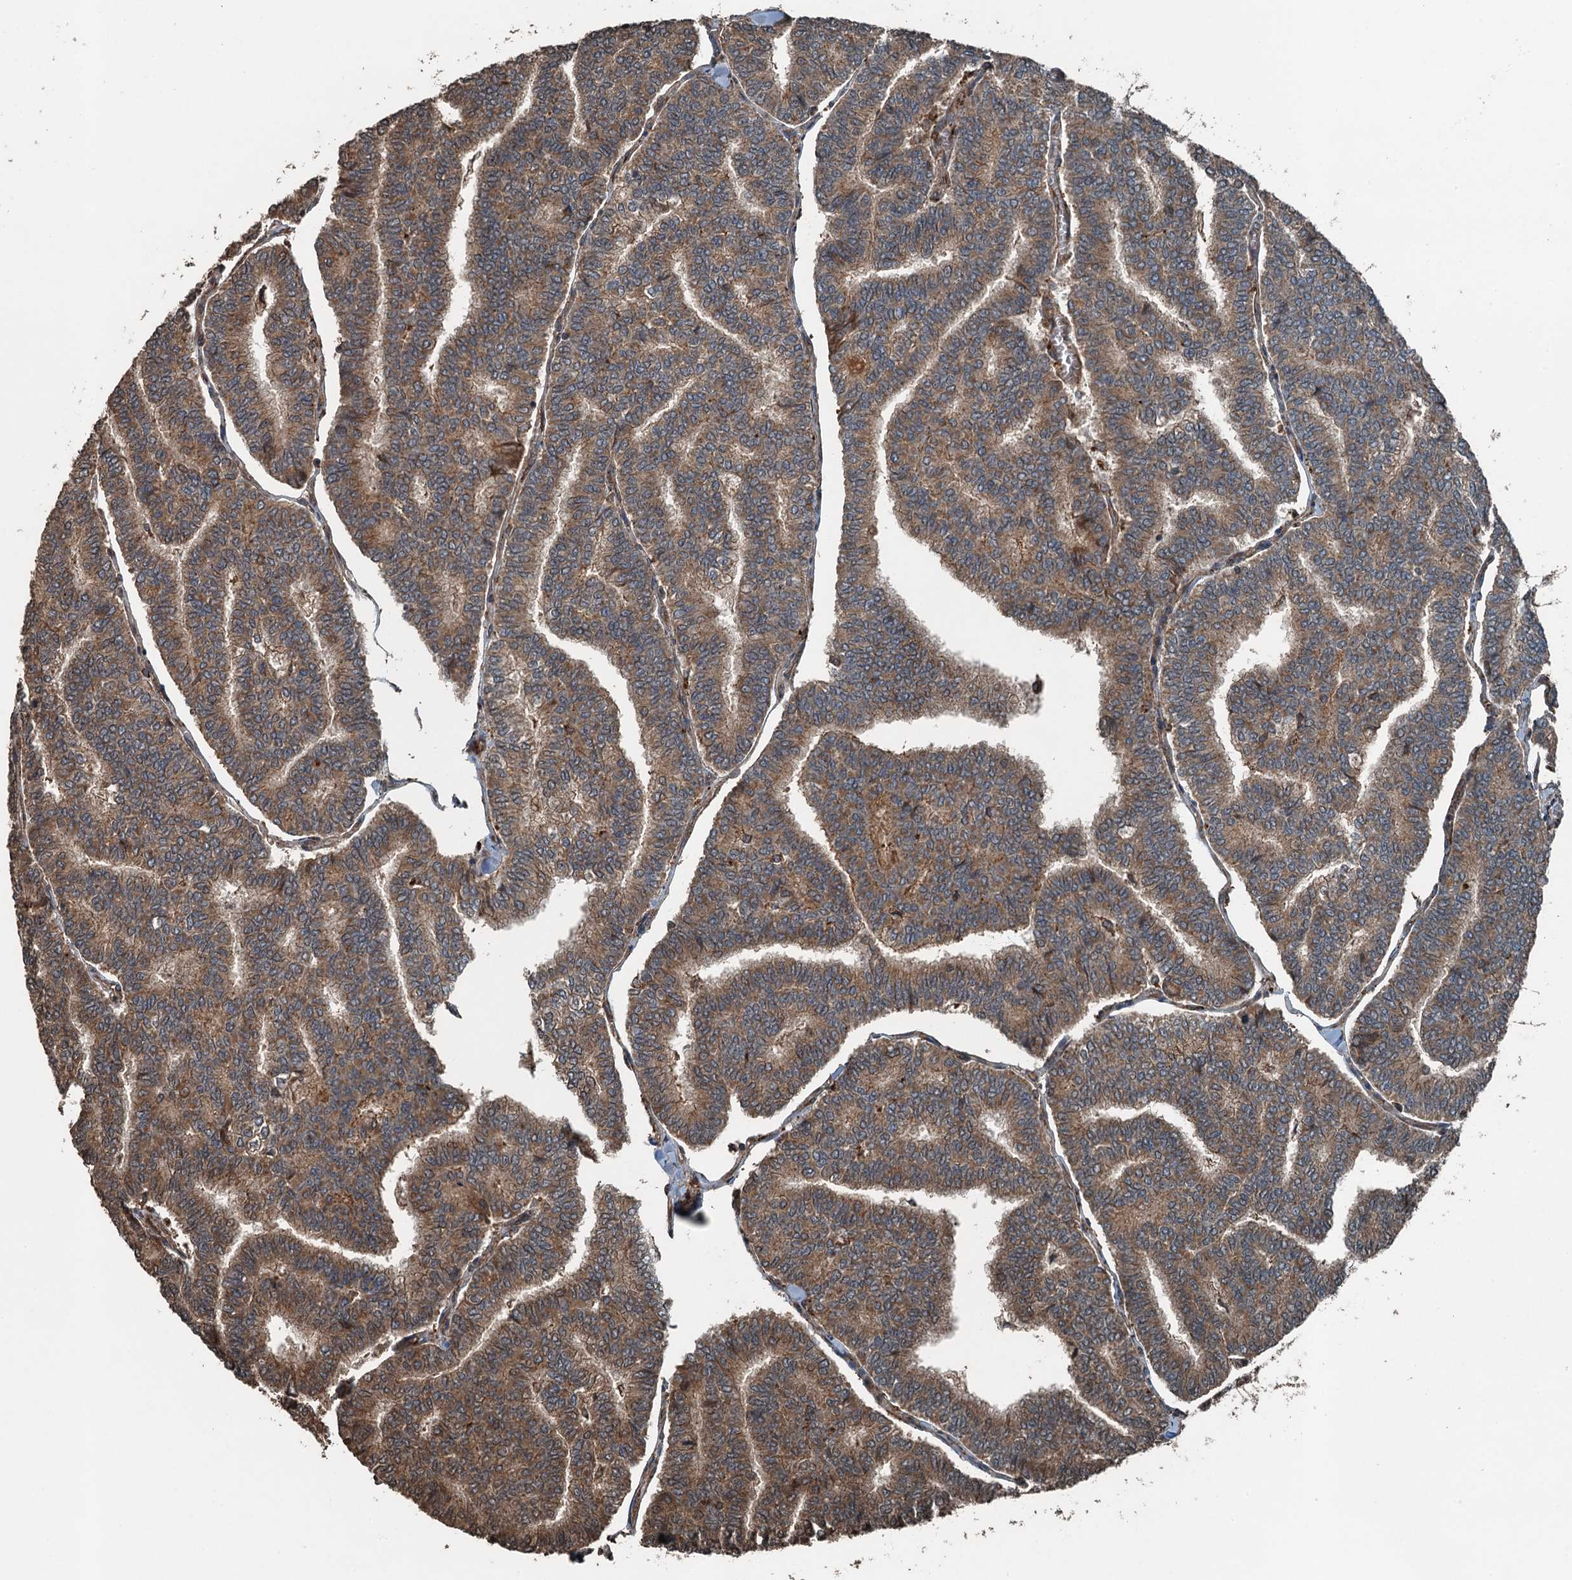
{"staining": {"intensity": "moderate", "quantity": ">75%", "location": "cytoplasmic/membranous"}, "tissue": "thyroid cancer", "cell_type": "Tumor cells", "image_type": "cancer", "snomed": [{"axis": "morphology", "description": "Papillary adenocarcinoma, NOS"}, {"axis": "topography", "description": "Thyroid gland"}], "caption": "Immunohistochemical staining of human papillary adenocarcinoma (thyroid) exhibits medium levels of moderate cytoplasmic/membranous protein expression in approximately >75% of tumor cells.", "gene": "TCTN1", "patient": {"sex": "female", "age": 35}}